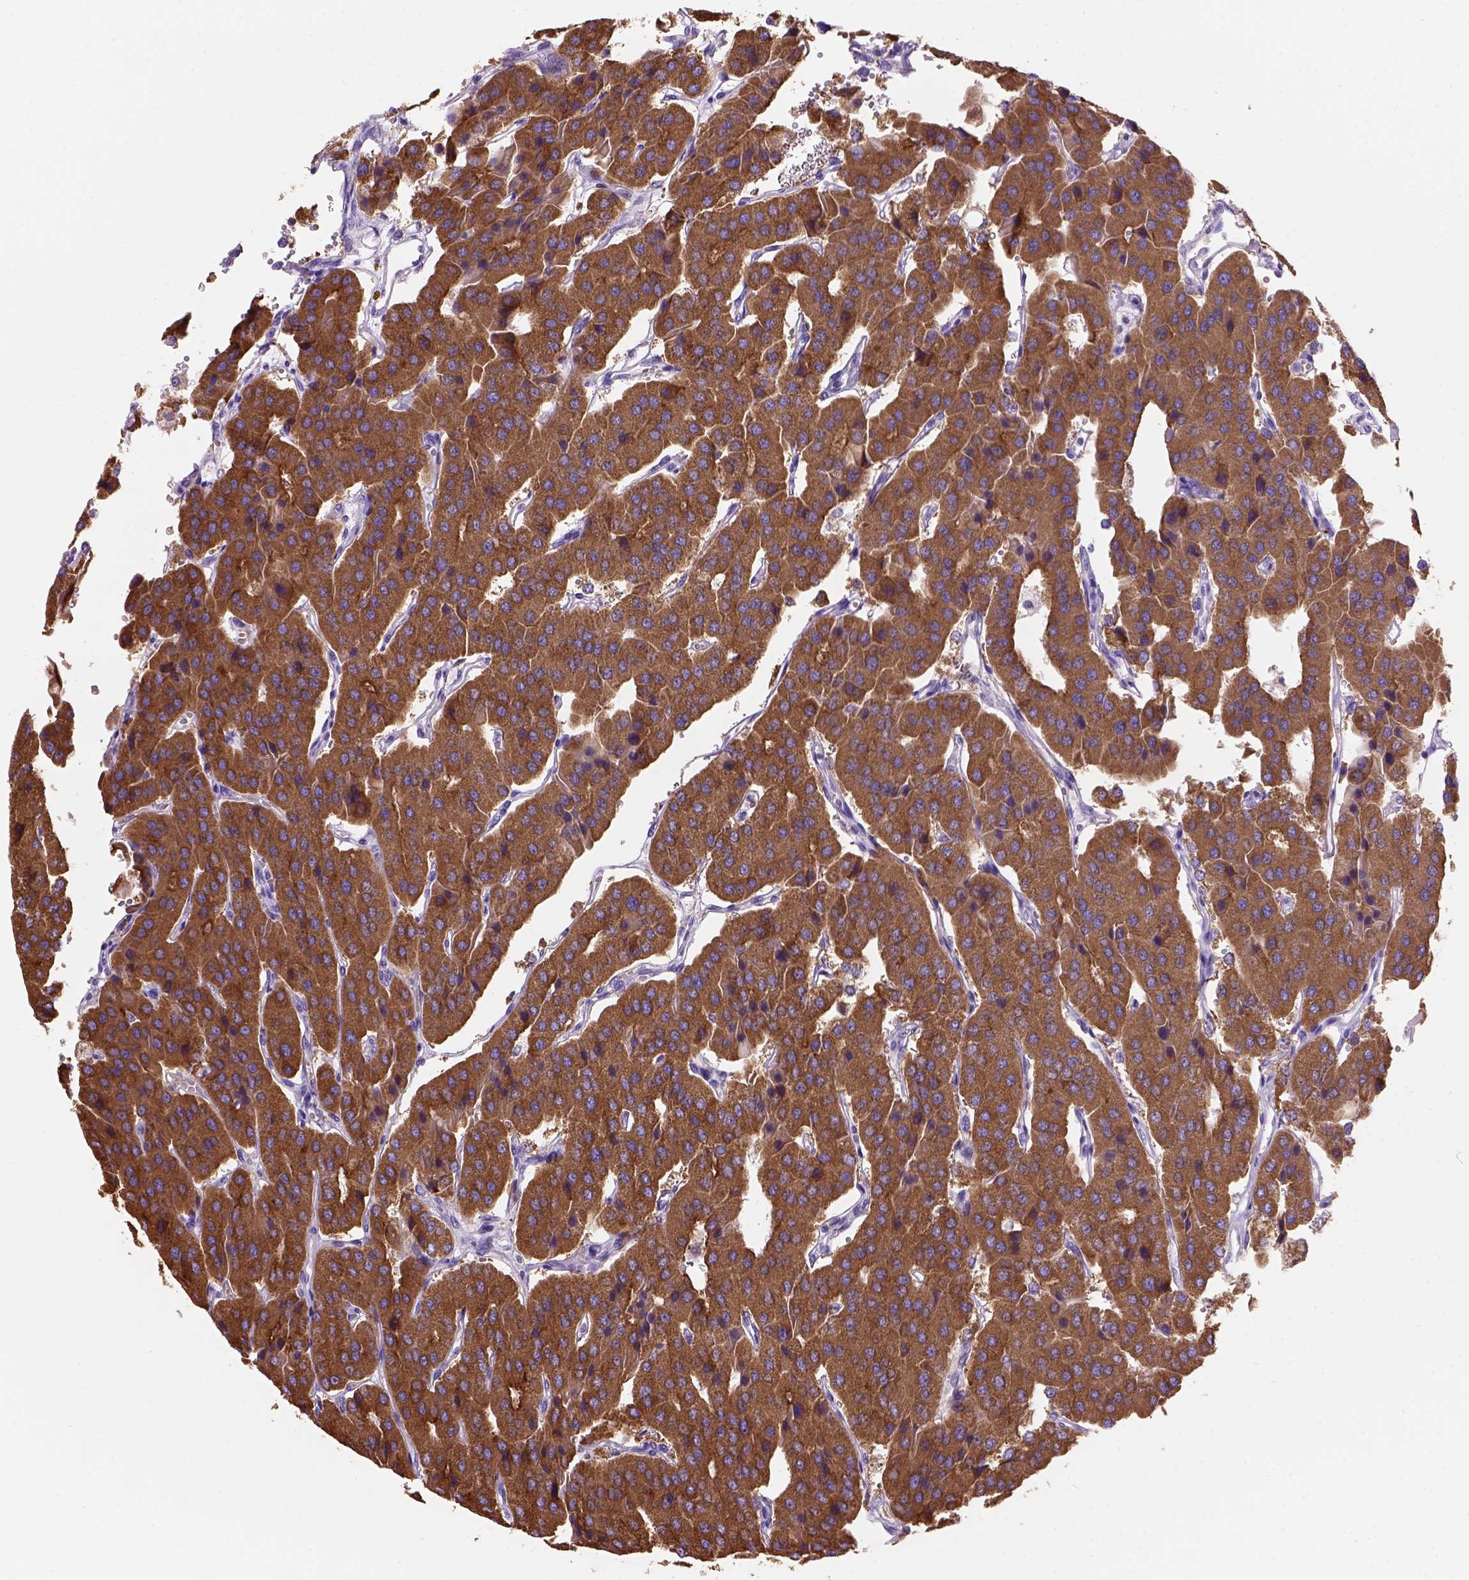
{"staining": {"intensity": "moderate", "quantity": ">75%", "location": "cytoplasmic/membranous"}, "tissue": "parathyroid gland", "cell_type": "Glandular cells", "image_type": "normal", "snomed": [{"axis": "morphology", "description": "Normal tissue, NOS"}, {"axis": "morphology", "description": "Adenoma, NOS"}, {"axis": "topography", "description": "Parathyroid gland"}], "caption": "IHC photomicrograph of benign human parathyroid gland stained for a protein (brown), which exhibits medium levels of moderate cytoplasmic/membranous expression in about >75% of glandular cells.", "gene": "L2HGDH", "patient": {"sex": "female", "age": 86}}